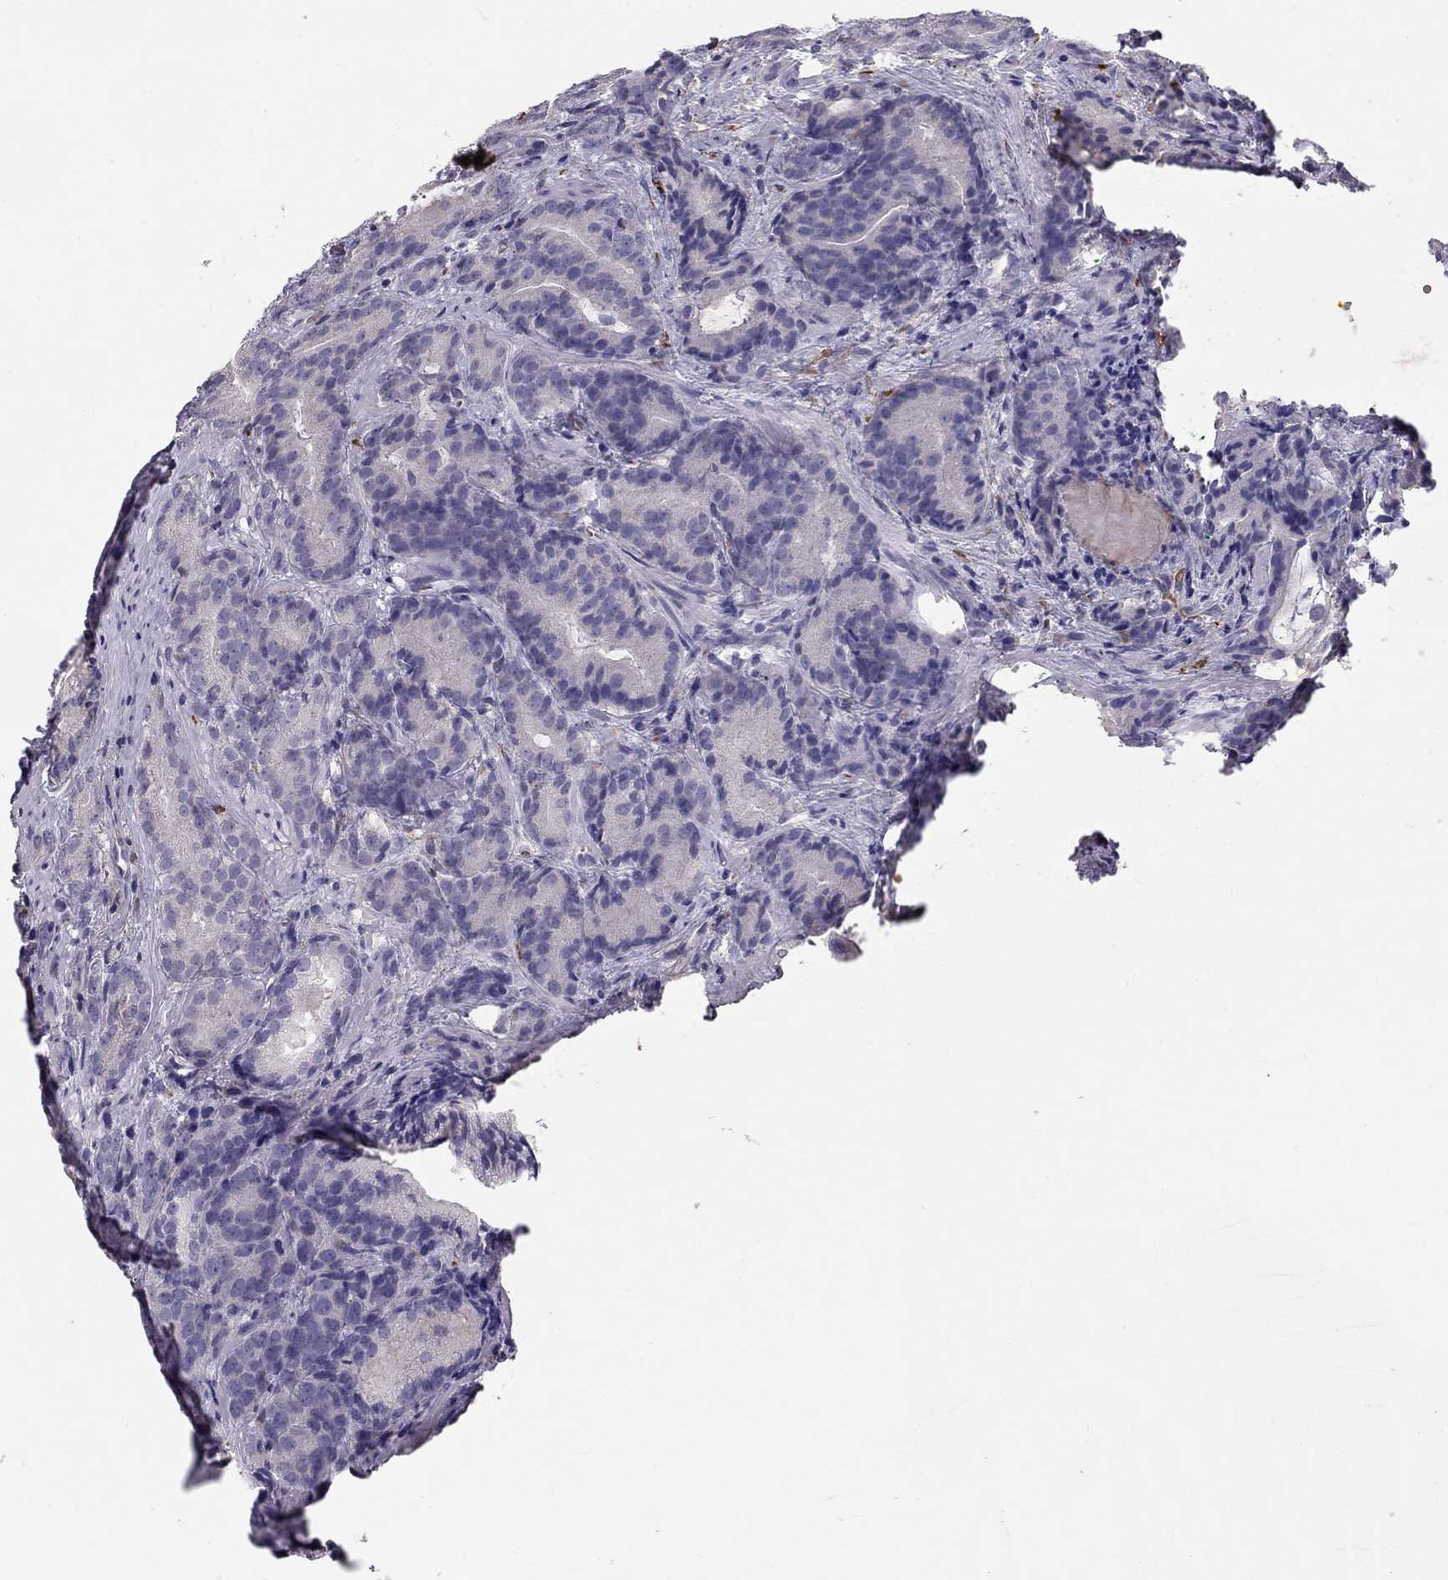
{"staining": {"intensity": "negative", "quantity": "none", "location": "none"}, "tissue": "prostate cancer", "cell_type": "Tumor cells", "image_type": "cancer", "snomed": [{"axis": "morphology", "description": "Adenocarcinoma, NOS"}, {"axis": "topography", "description": "Prostate"}], "caption": "Tumor cells are negative for brown protein staining in adenocarcinoma (prostate).", "gene": "RHD", "patient": {"sex": "male", "age": 71}}